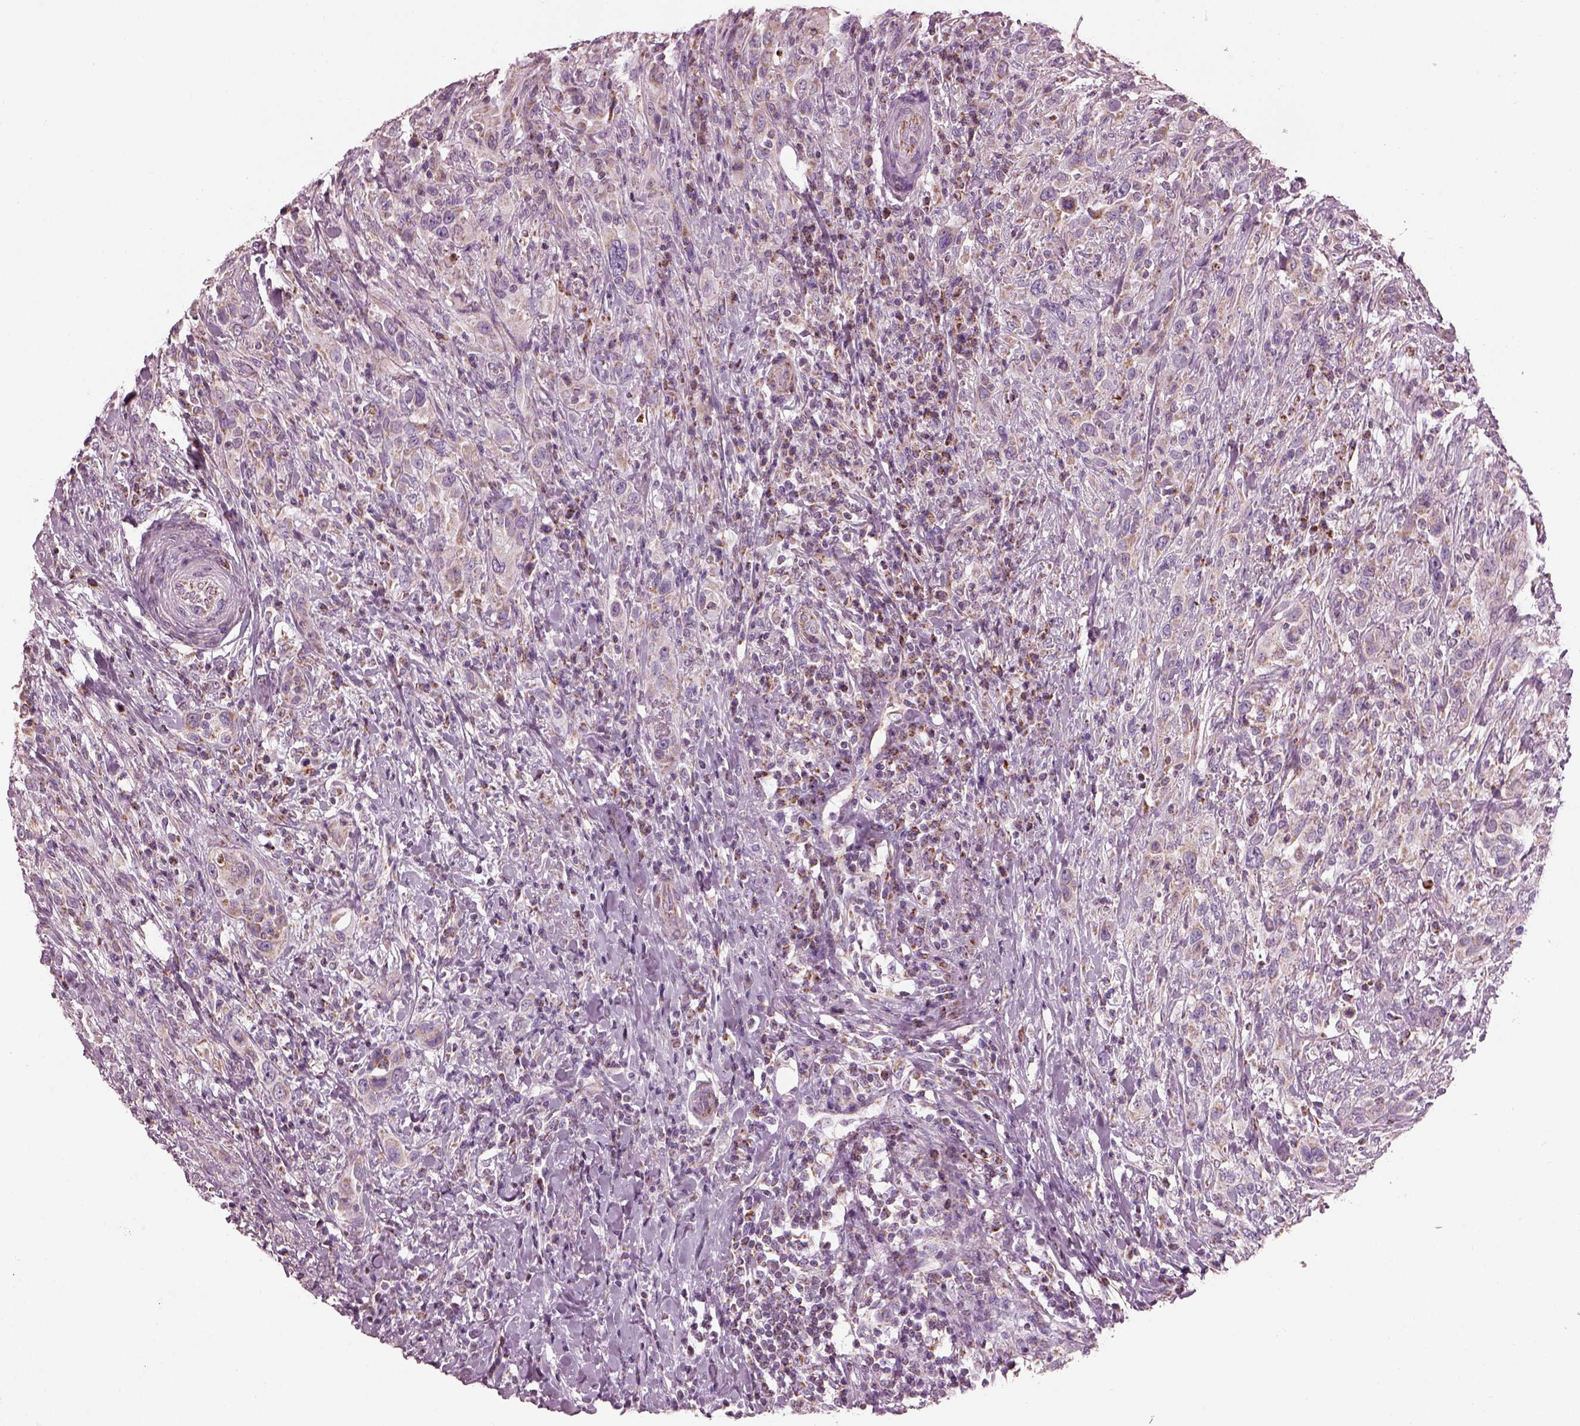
{"staining": {"intensity": "weak", "quantity": ">75%", "location": "cytoplasmic/membranous"}, "tissue": "urothelial cancer", "cell_type": "Tumor cells", "image_type": "cancer", "snomed": [{"axis": "morphology", "description": "Urothelial carcinoma, NOS"}, {"axis": "morphology", "description": "Urothelial carcinoma, High grade"}, {"axis": "topography", "description": "Urinary bladder"}], "caption": "Brown immunohistochemical staining in urothelial cancer demonstrates weak cytoplasmic/membranous expression in approximately >75% of tumor cells.", "gene": "ATP5MF", "patient": {"sex": "female", "age": 64}}